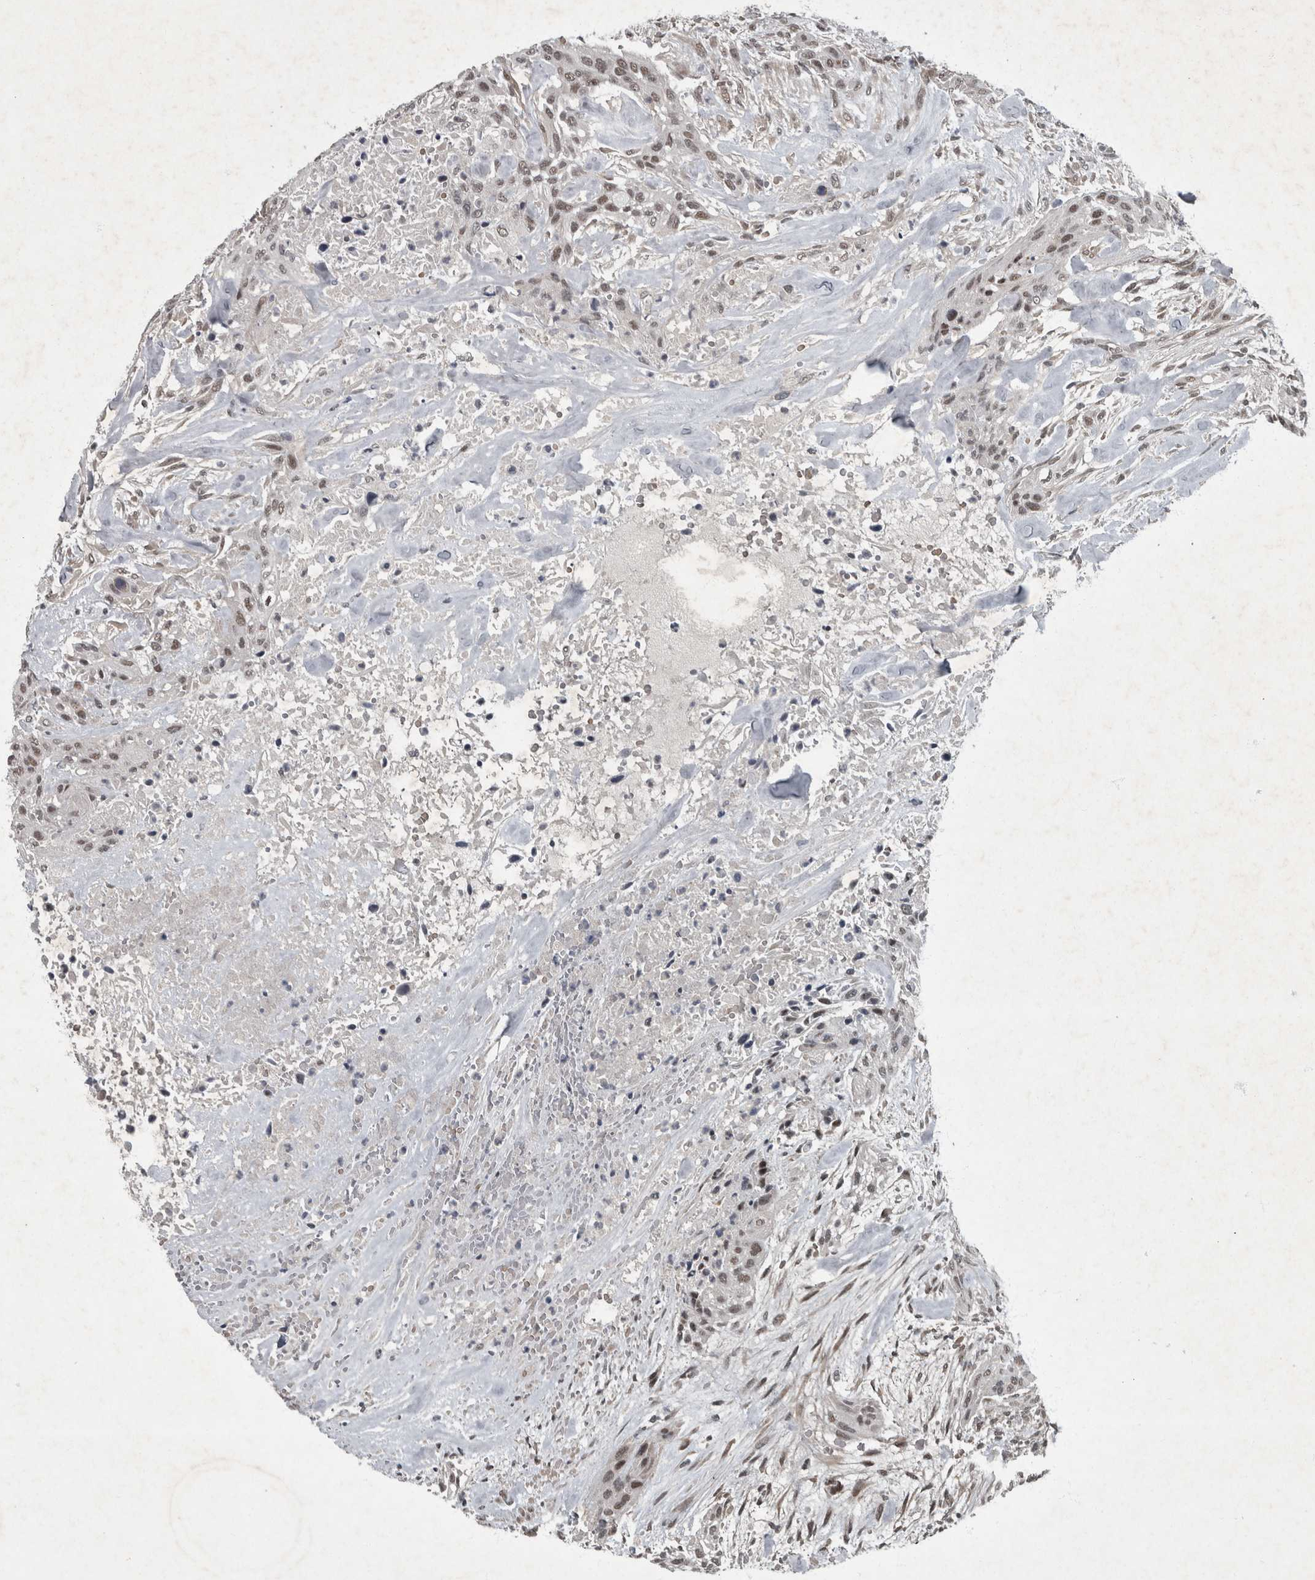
{"staining": {"intensity": "weak", "quantity": ">75%", "location": "nuclear"}, "tissue": "urothelial cancer", "cell_type": "Tumor cells", "image_type": "cancer", "snomed": [{"axis": "morphology", "description": "Urothelial carcinoma, High grade"}, {"axis": "topography", "description": "Urinary bladder"}], "caption": "This photomicrograph demonstrates urothelial carcinoma (high-grade) stained with IHC to label a protein in brown. The nuclear of tumor cells show weak positivity for the protein. Nuclei are counter-stained blue.", "gene": "WDR33", "patient": {"sex": "male", "age": 35}}